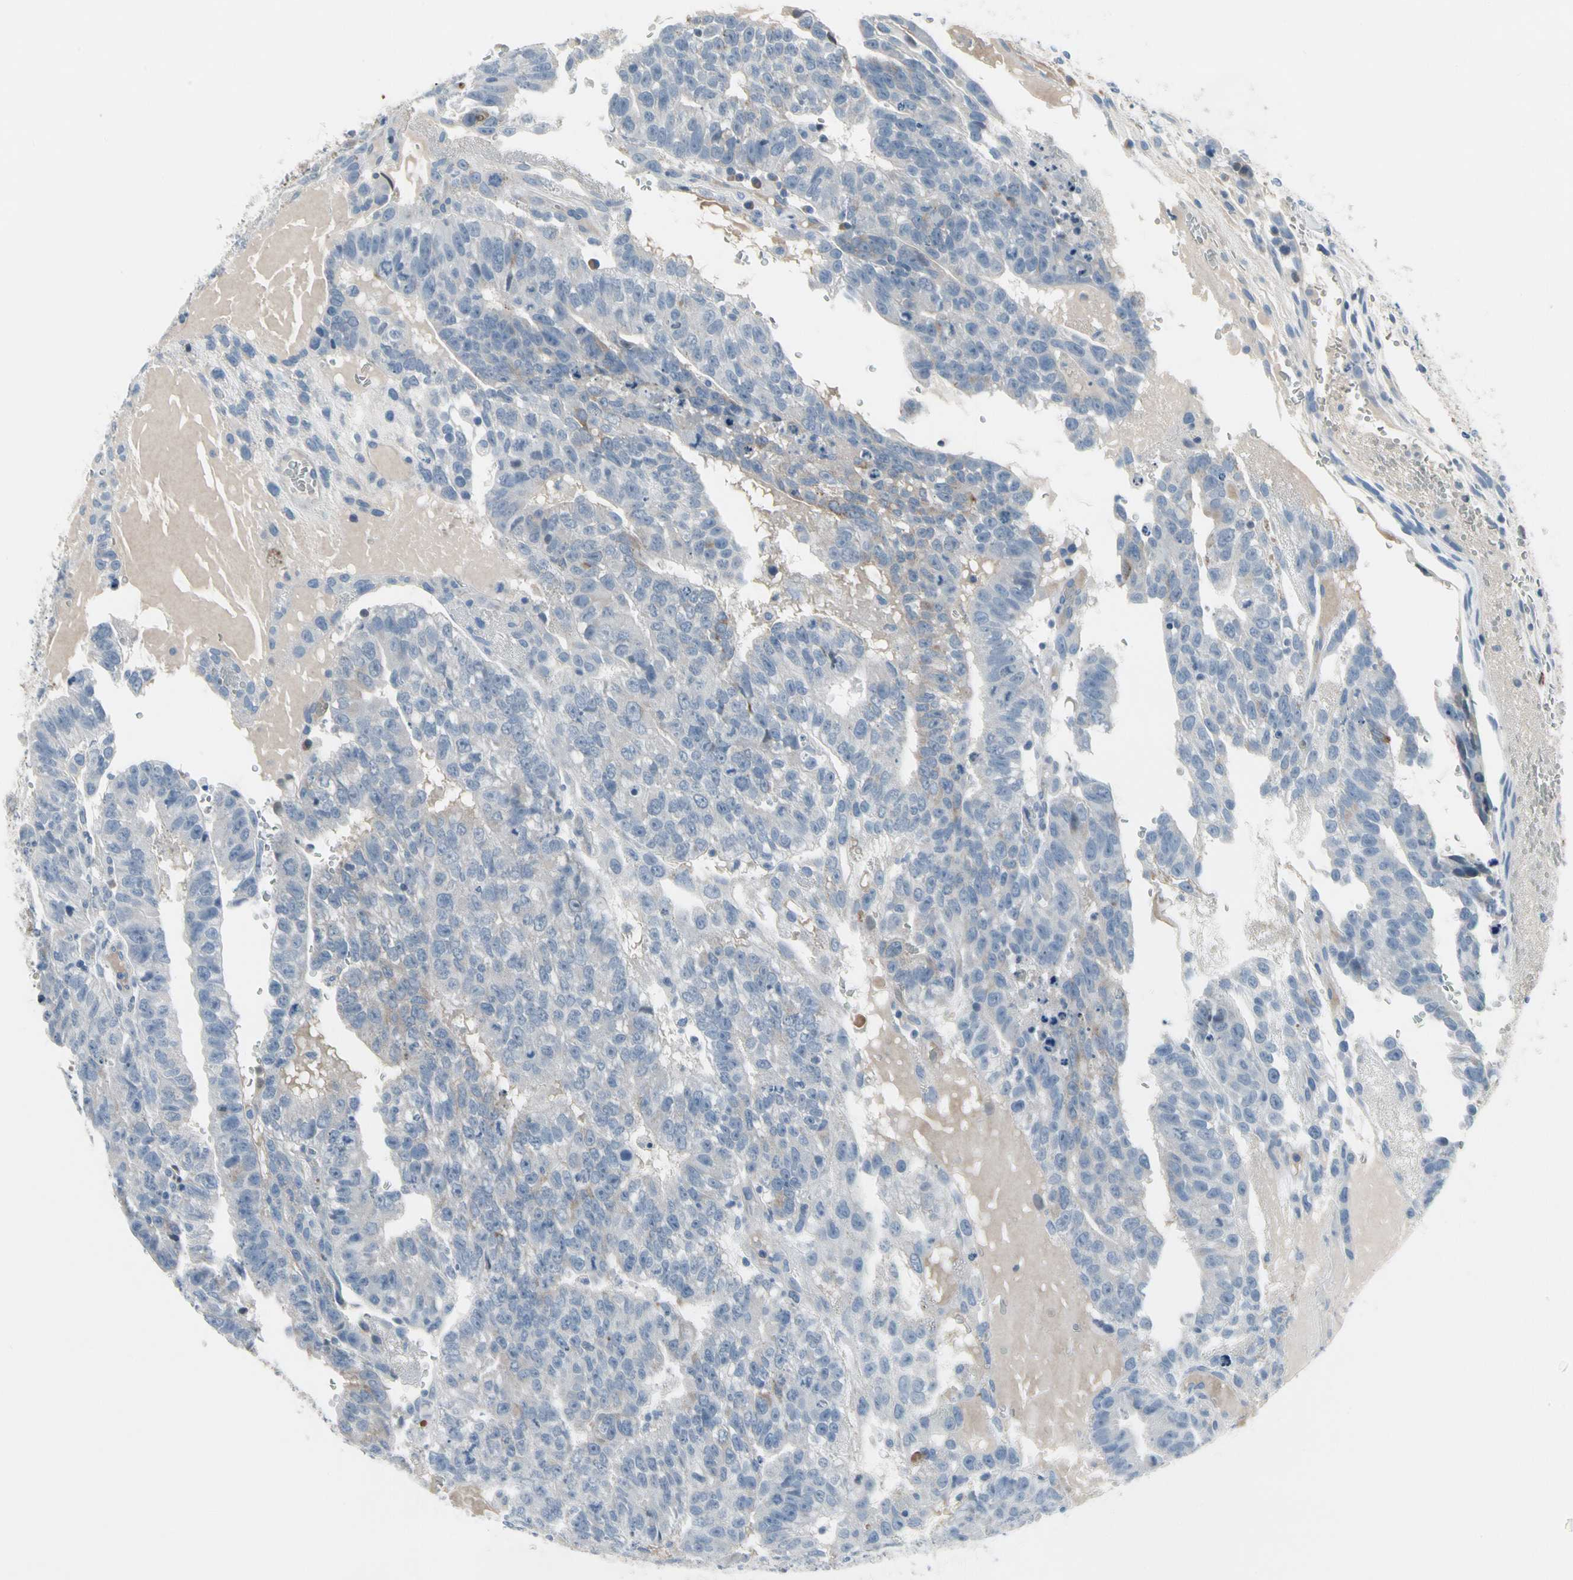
{"staining": {"intensity": "negative", "quantity": "none", "location": "none"}, "tissue": "testis cancer", "cell_type": "Tumor cells", "image_type": "cancer", "snomed": [{"axis": "morphology", "description": "Seminoma, NOS"}, {"axis": "morphology", "description": "Carcinoma, Embryonal, NOS"}, {"axis": "topography", "description": "Testis"}], "caption": "Immunohistochemistry of seminoma (testis) shows no staining in tumor cells. Brightfield microscopy of immunohistochemistry (IHC) stained with DAB (3,3'-diaminobenzidine) (brown) and hematoxylin (blue), captured at high magnification.", "gene": "PIGR", "patient": {"sex": "male", "age": 52}}